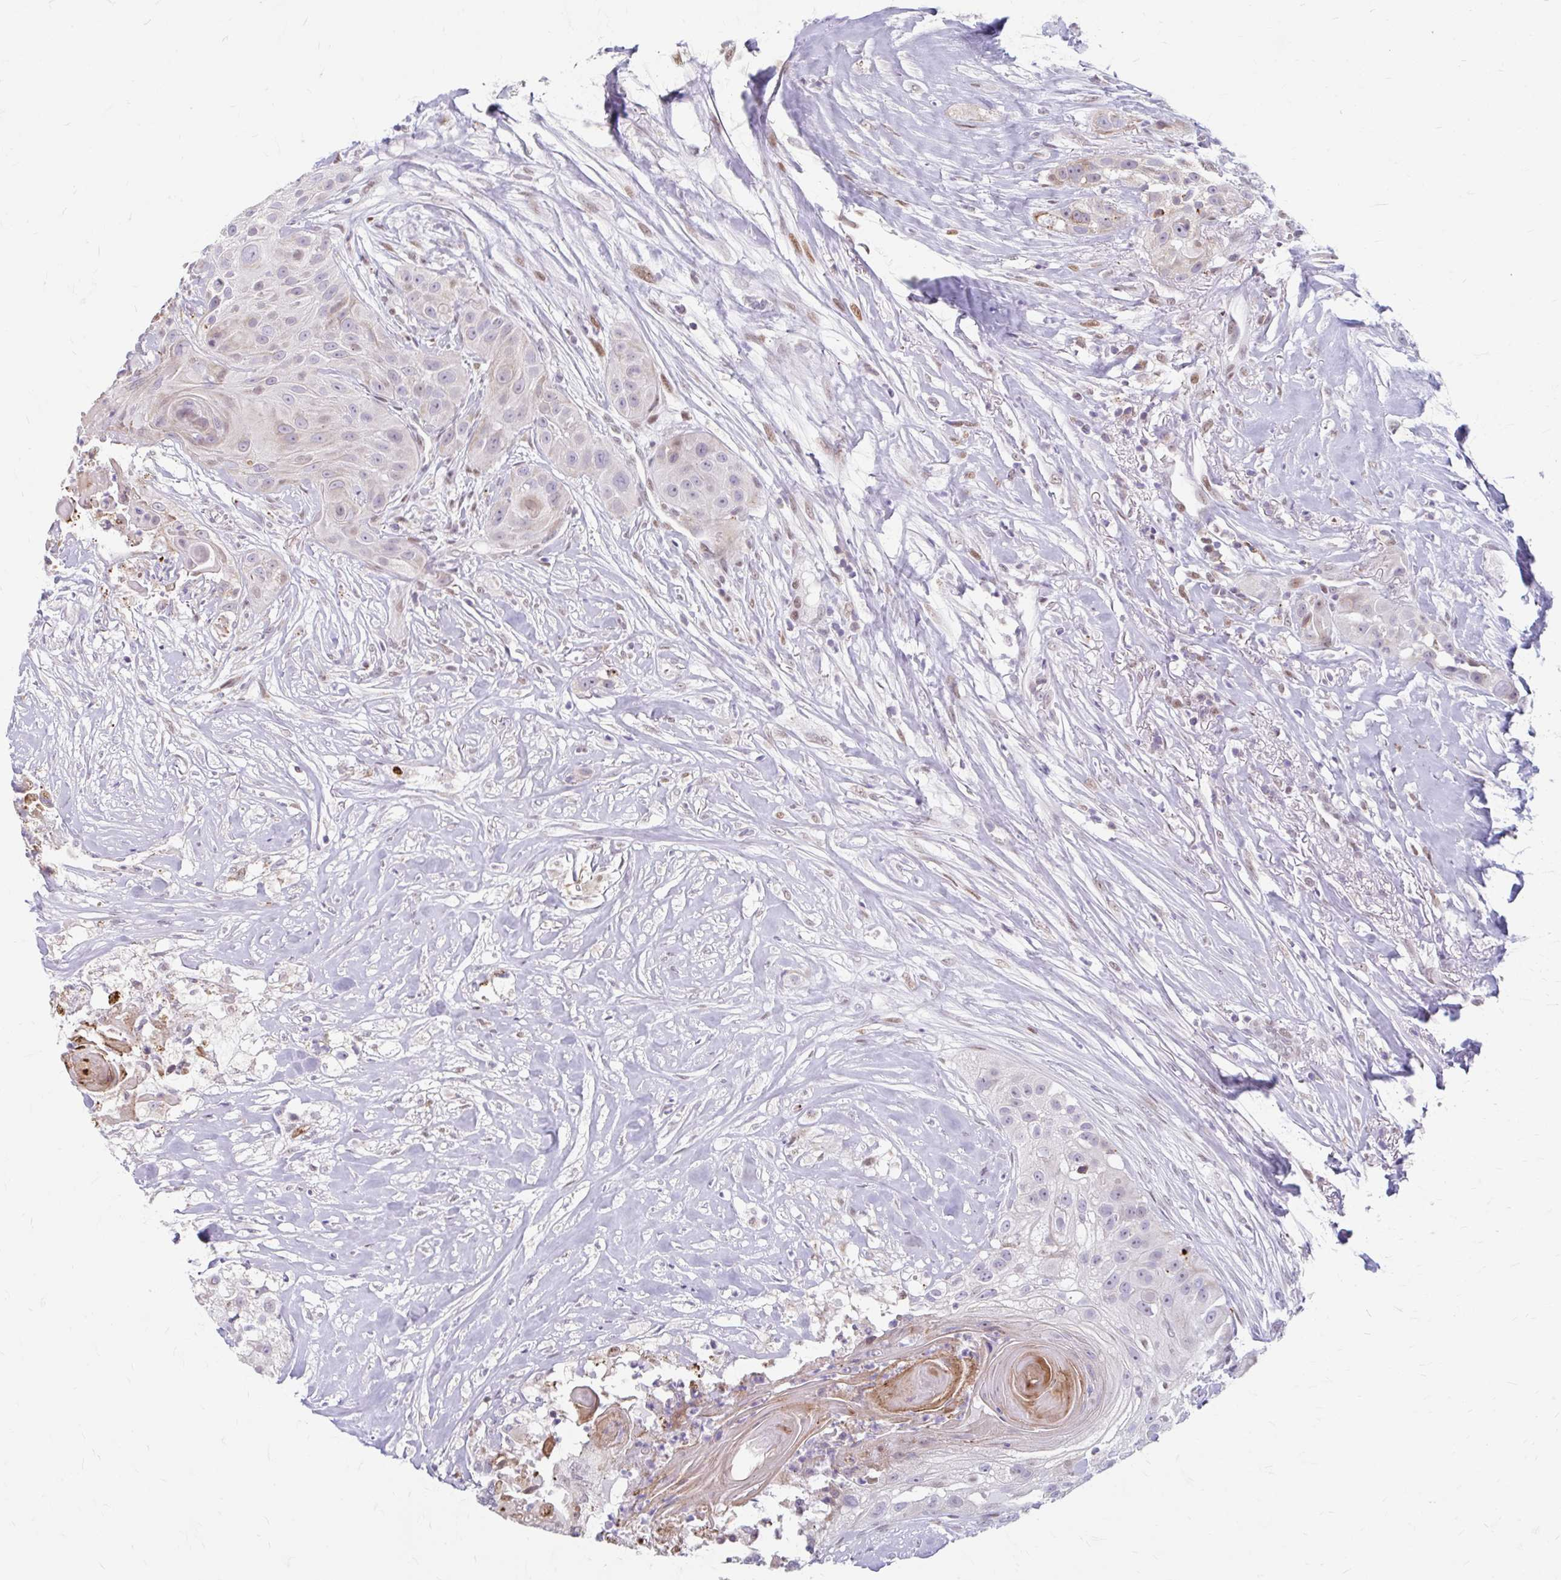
{"staining": {"intensity": "weak", "quantity": "<25%", "location": "nuclear"}, "tissue": "head and neck cancer", "cell_type": "Tumor cells", "image_type": "cancer", "snomed": [{"axis": "morphology", "description": "Squamous cell carcinoma, NOS"}, {"axis": "topography", "description": "Head-Neck"}], "caption": "There is no significant expression in tumor cells of head and neck cancer (squamous cell carcinoma). The staining is performed using DAB (3,3'-diaminobenzidine) brown chromogen with nuclei counter-stained in using hematoxylin.", "gene": "BEAN1", "patient": {"sex": "male", "age": 83}}